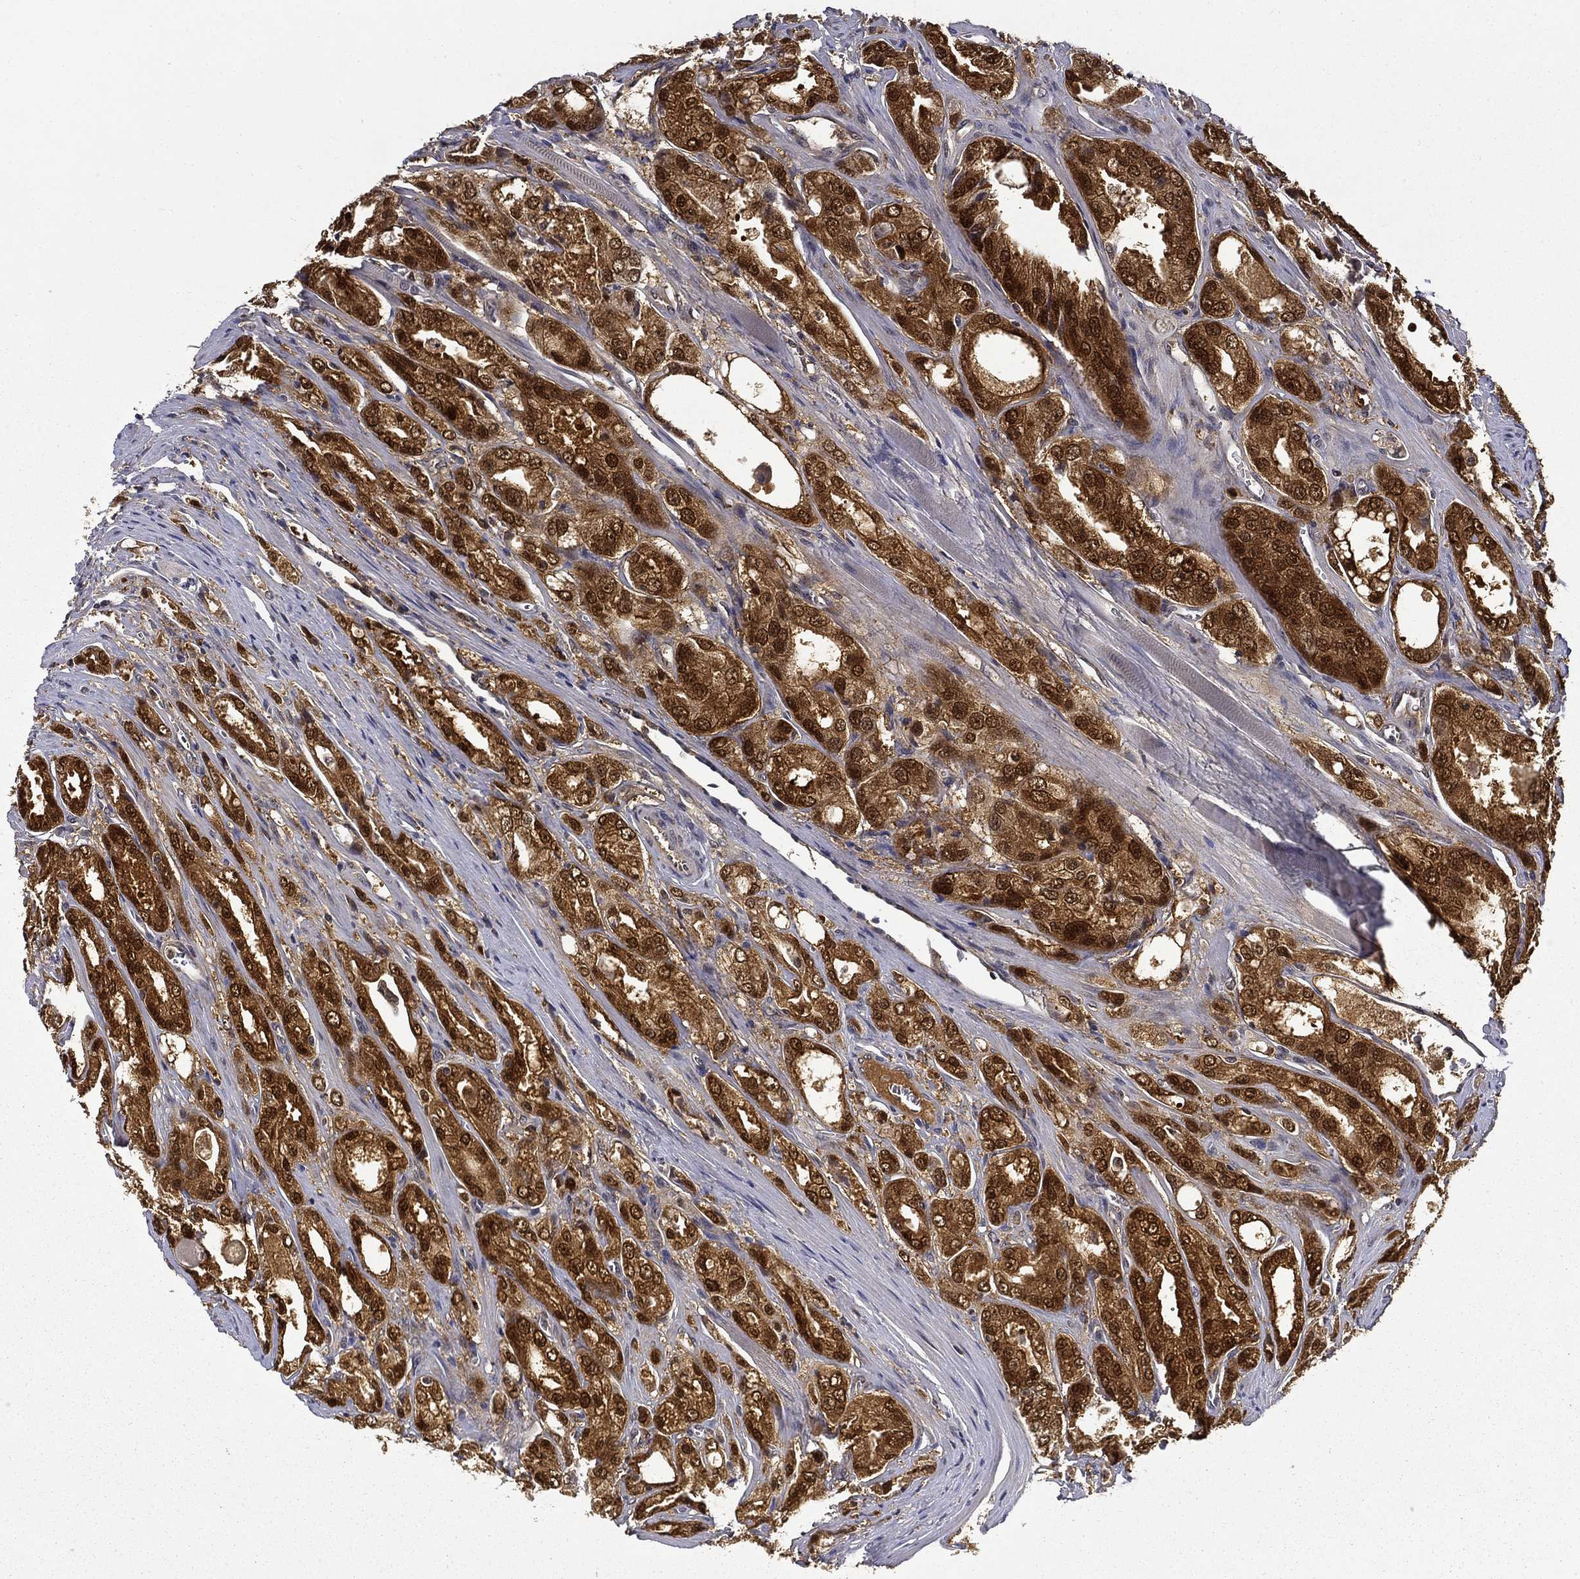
{"staining": {"intensity": "strong", "quantity": ">75%", "location": "cytoplasmic/membranous,nuclear"}, "tissue": "prostate cancer", "cell_type": "Tumor cells", "image_type": "cancer", "snomed": [{"axis": "morphology", "description": "Adenocarcinoma, NOS"}, {"axis": "morphology", "description": "Adenocarcinoma, High grade"}, {"axis": "topography", "description": "Prostate"}], "caption": "This is a micrograph of immunohistochemistry (IHC) staining of high-grade adenocarcinoma (prostate), which shows strong expression in the cytoplasmic/membranous and nuclear of tumor cells.", "gene": "DDTL", "patient": {"sex": "male", "age": 70}}